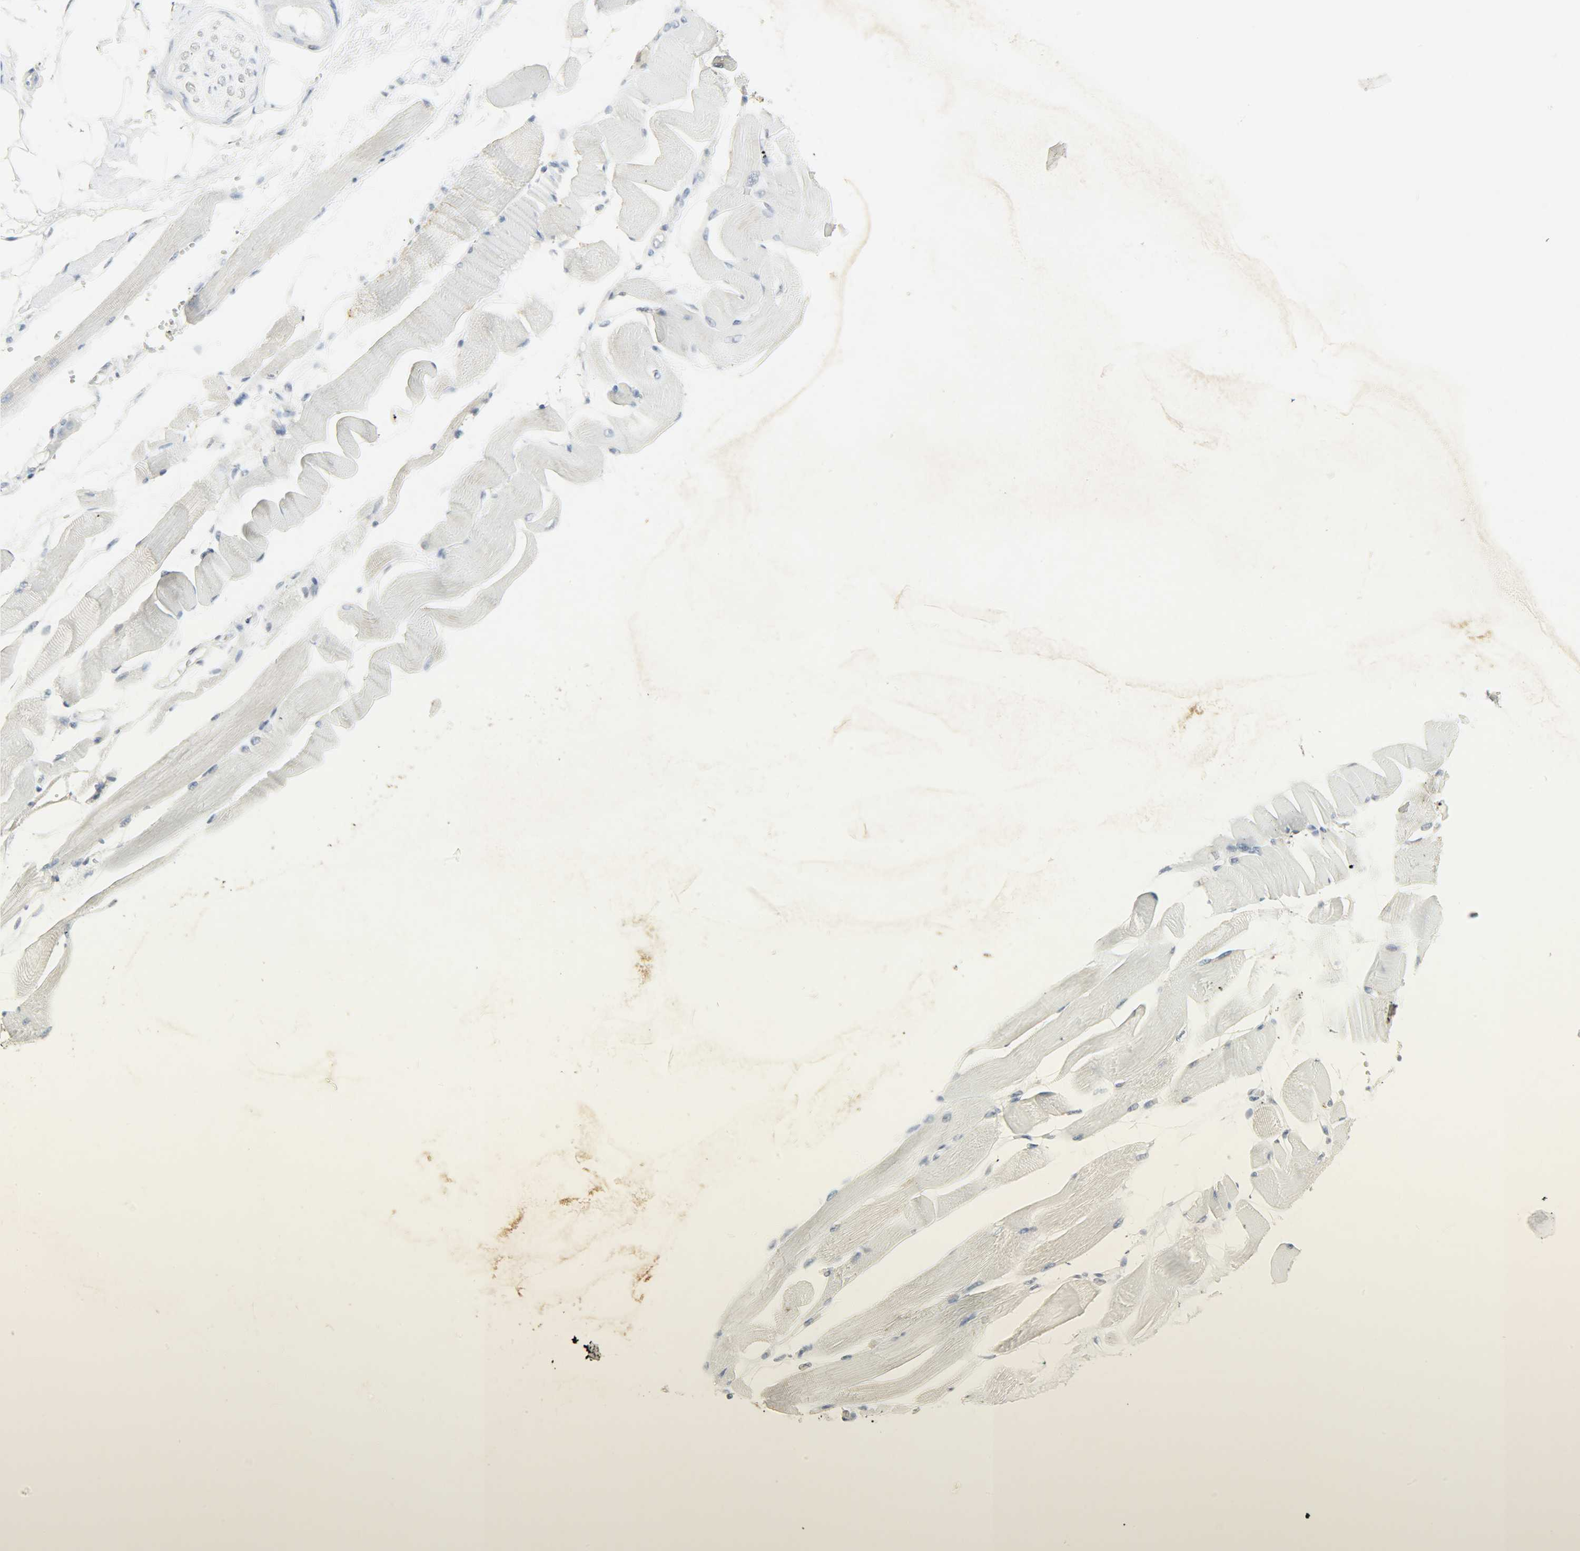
{"staining": {"intensity": "weak", "quantity": "25%-75%", "location": "cytoplasmic/membranous"}, "tissue": "skeletal muscle", "cell_type": "Myocytes", "image_type": "normal", "snomed": [{"axis": "morphology", "description": "Normal tissue, NOS"}, {"axis": "topography", "description": "Skeletal muscle"}, {"axis": "topography", "description": "Peripheral nerve tissue"}], "caption": "A photomicrograph of skeletal muscle stained for a protein displays weak cytoplasmic/membranous brown staining in myocytes. (Brightfield microscopy of DAB IHC at high magnification).", "gene": "CAMK4", "patient": {"sex": "female", "age": 84}}